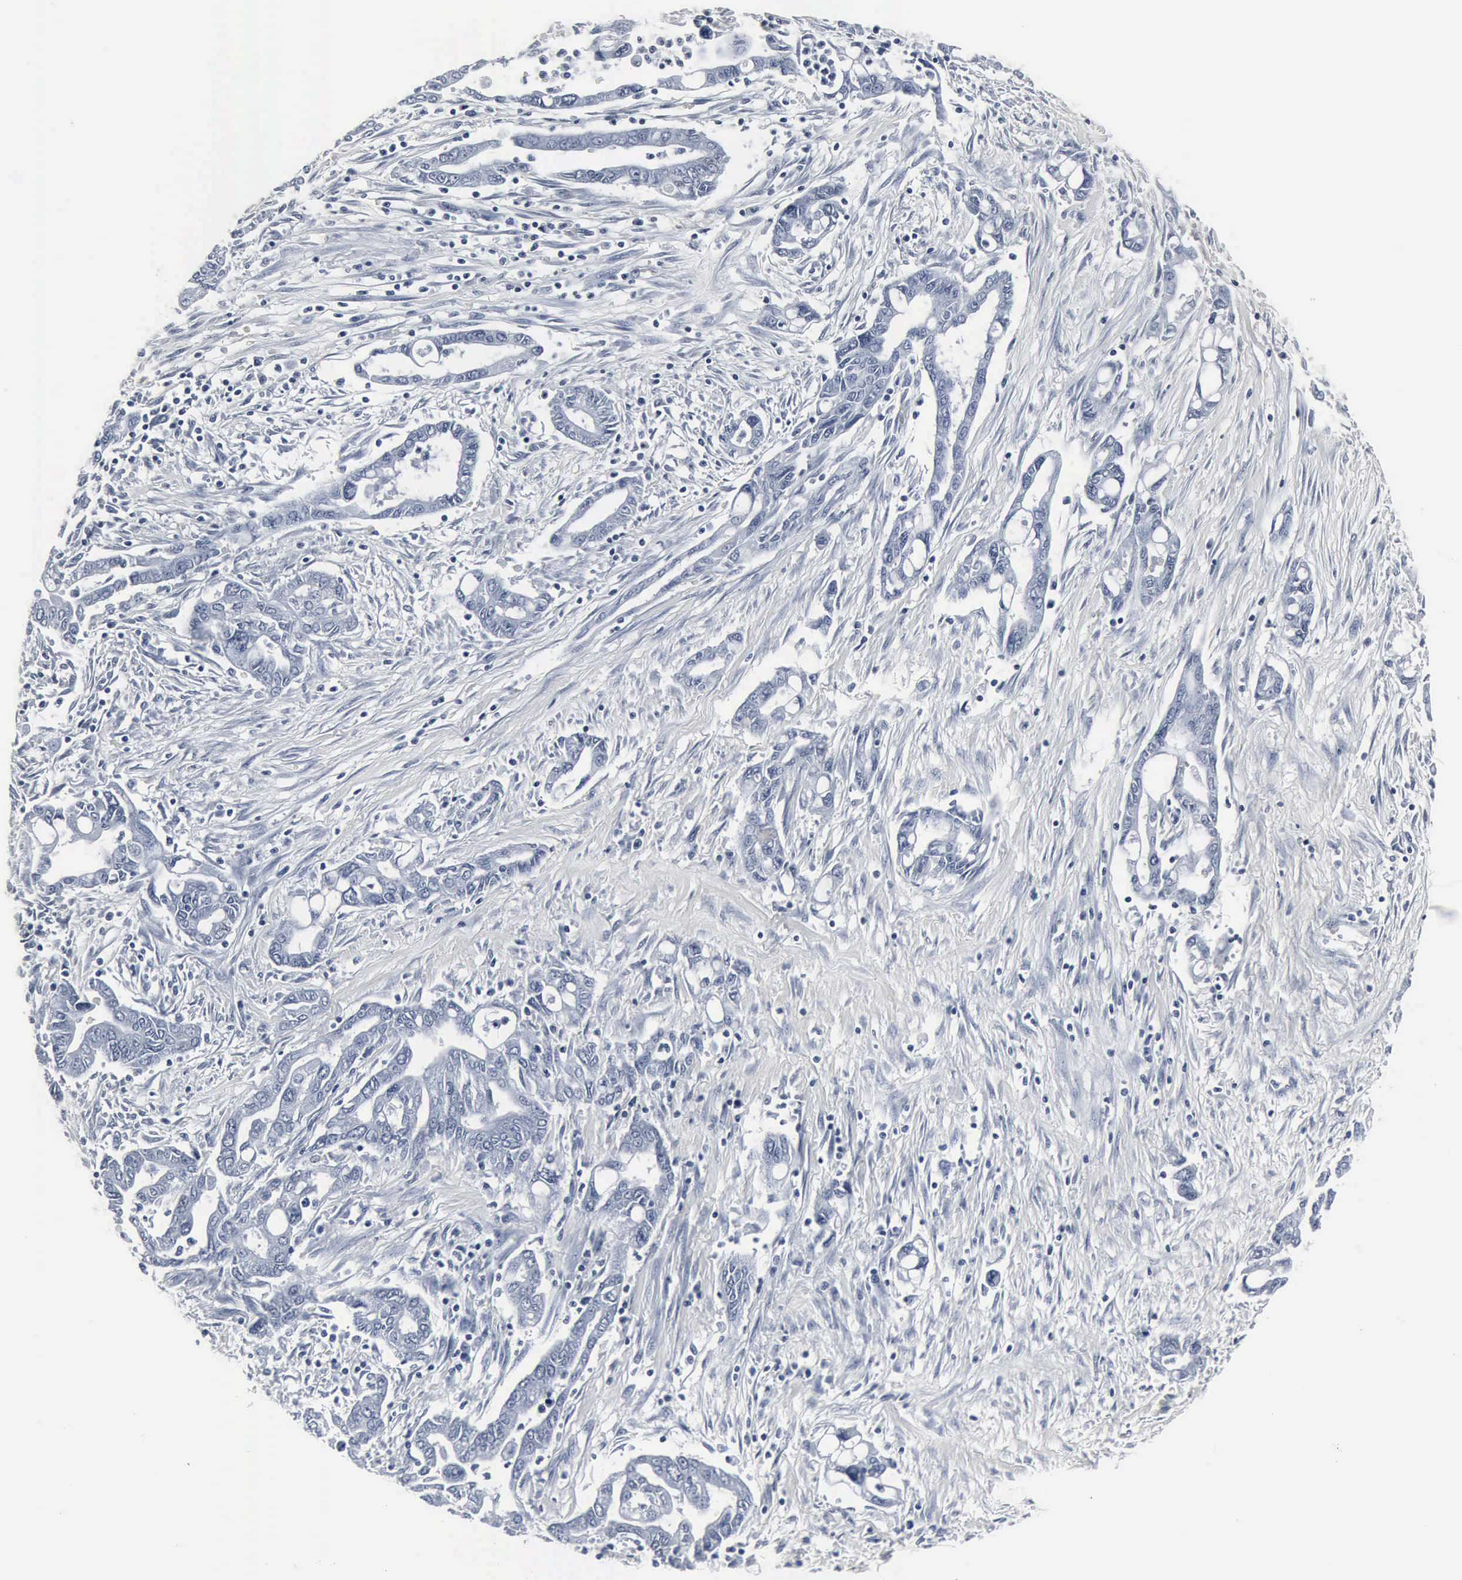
{"staining": {"intensity": "negative", "quantity": "none", "location": "none"}, "tissue": "pancreatic cancer", "cell_type": "Tumor cells", "image_type": "cancer", "snomed": [{"axis": "morphology", "description": "Adenocarcinoma, NOS"}, {"axis": "topography", "description": "Pancreas"}], "caption": "A photomicrograph of human pancreatic cancer is negative for staining in tumor cells.", "gene": "SNAP25", "patient": {"sex": "female", "age": 57}}